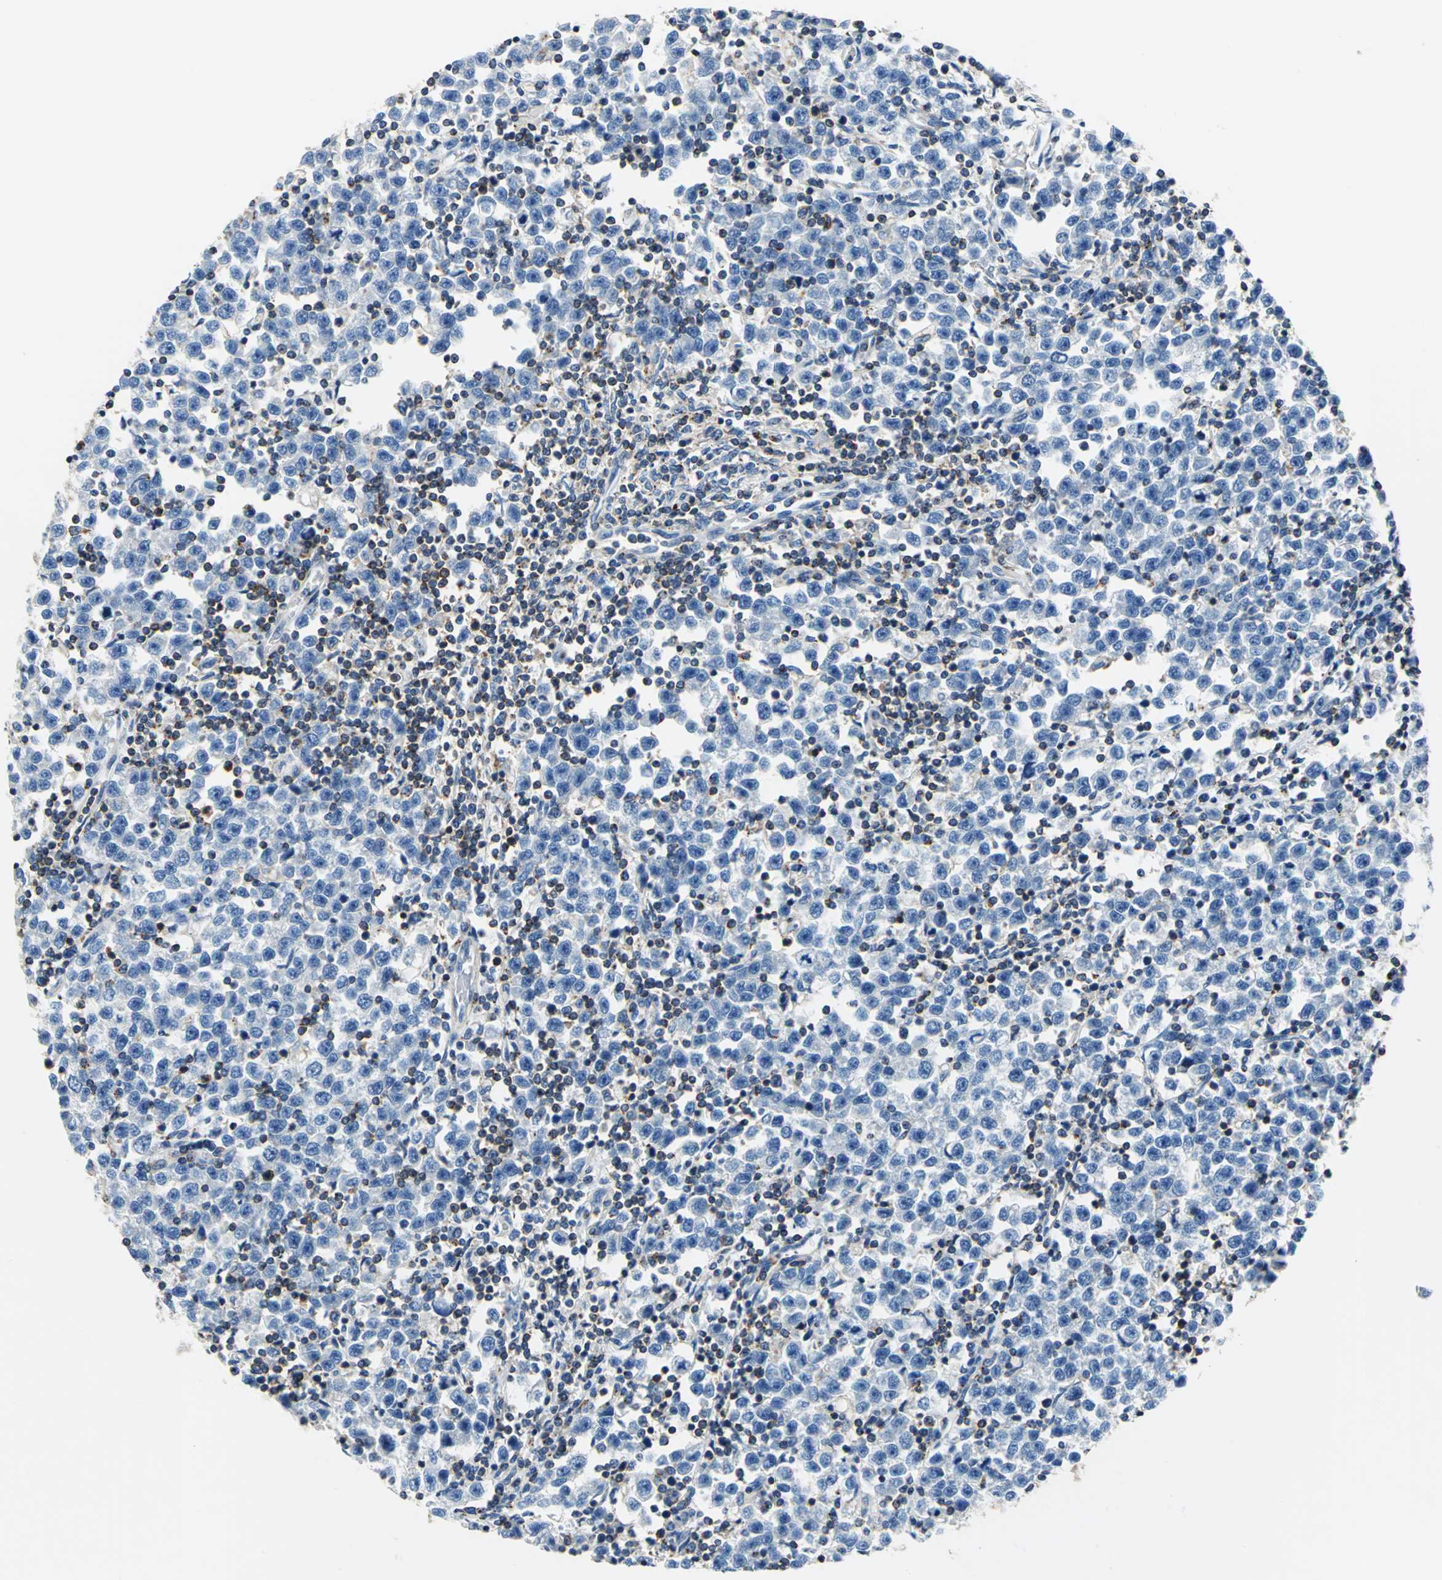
{"staining": {"intensity": "negative", "quantity": "none", "location": "none"}, "tissue": "testis cancer", "cell_type": "Tumor cells", "image_type": "cancer", "snomed": [{"axis": "morphology", "description": "Seminoma, NOS"}, {"axis": "topography", "description": "Testis"}], "caption": "This is an immunohistochemistry (IHC) image of testis seminoma. There is no expression in tumor cells.", "gene": "SEPTIN6", "patient": {"sex": "male", "age": 43}}